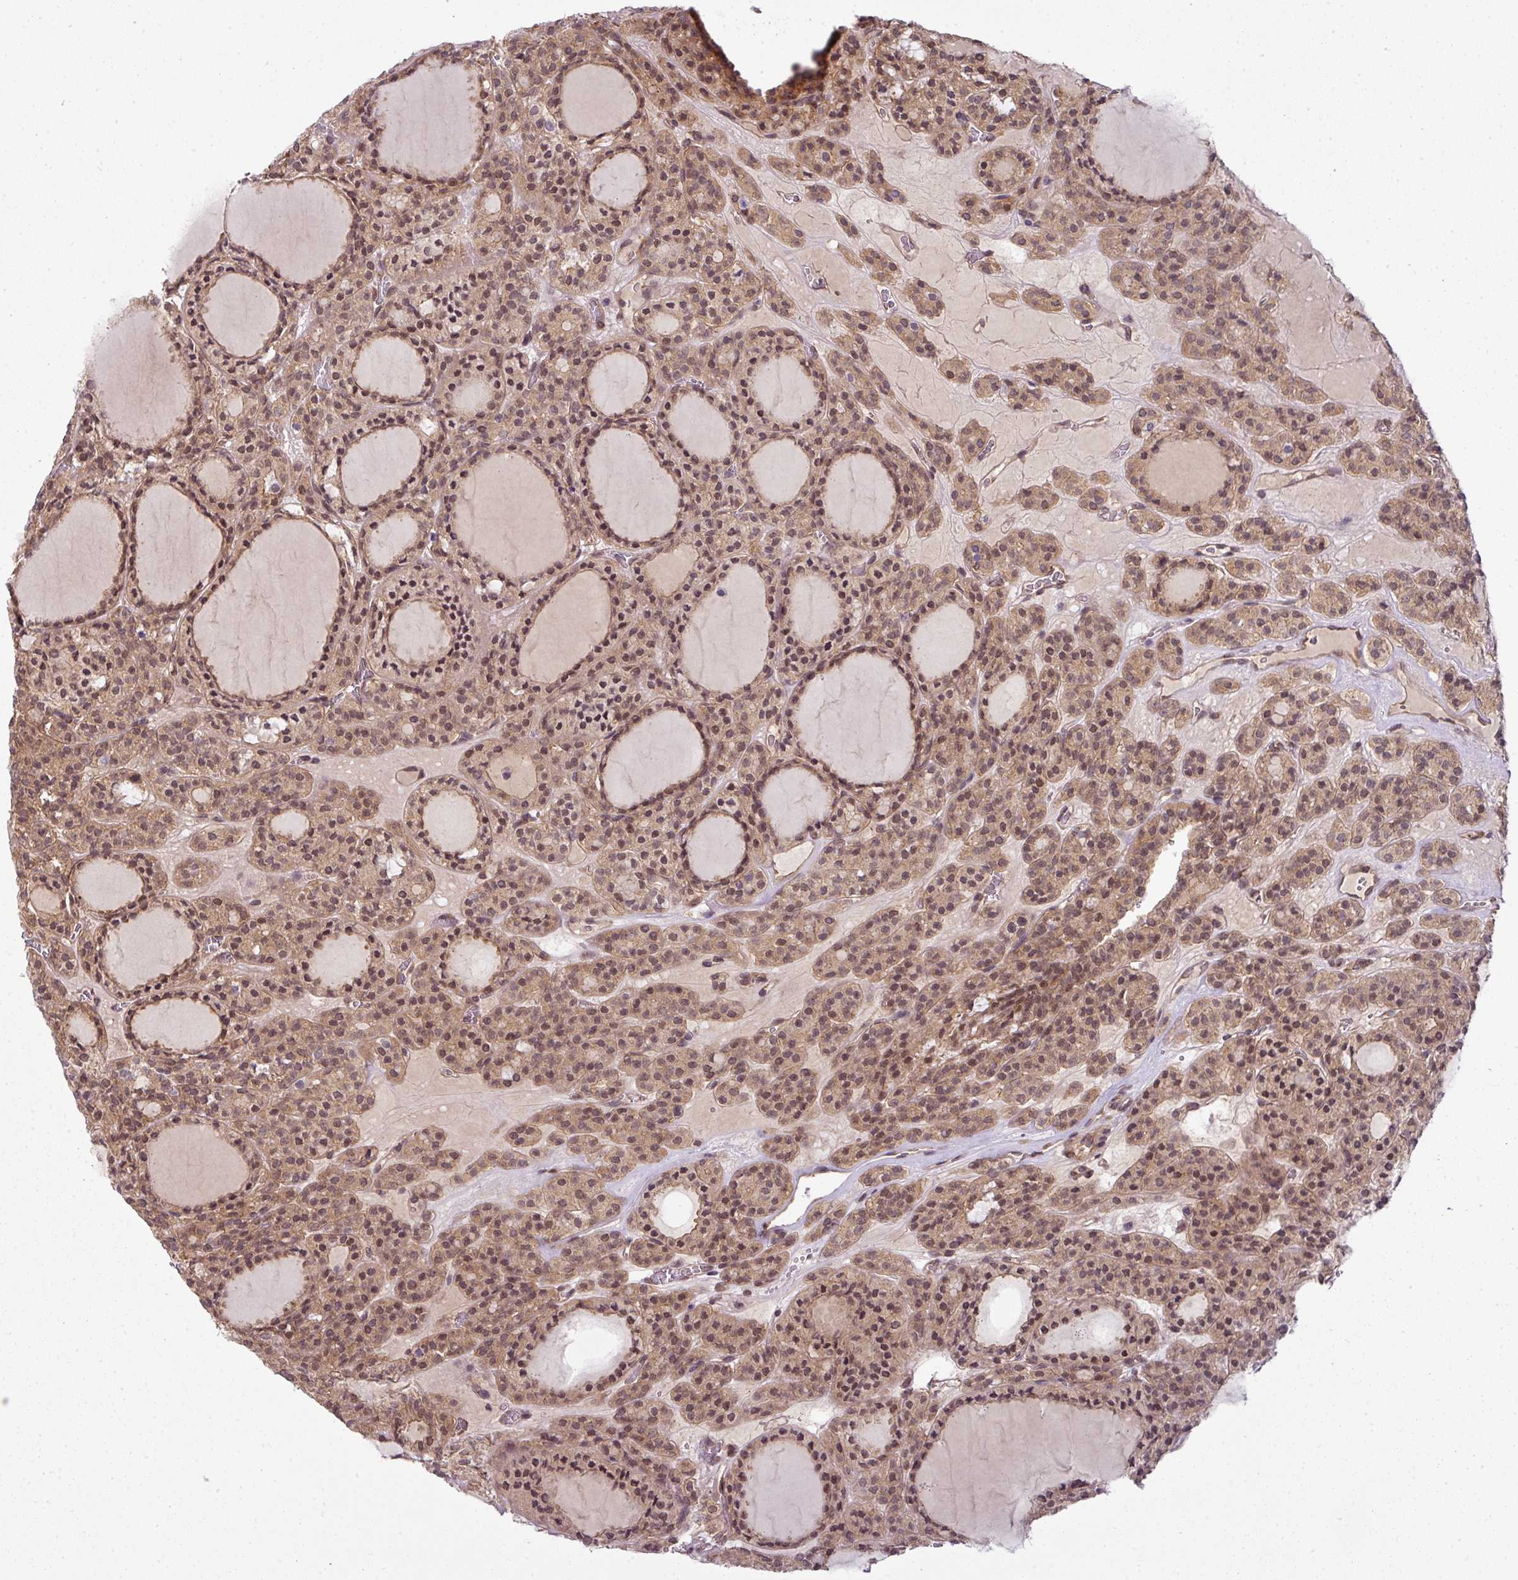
{"staining": {"intensity": "moderate", "quantity": ">75%", "location": "cytoplasmic/membranous,nuclear"}, "tissue": "thyroid cancer", "cell_type": "Tumor cells", "image_type": "cancer", "snomed": [{"axis": "morphology", "description": "Follicular adenoma carcinoma, NOS"}, {"axis": "topography", "description": "Thyroid gland"}], "caption": "About >75% of tumor cells in human thyroid follicular adenoma carcinoma reveal moderate cytoplasmic/membranous and nuclear protein staining as visualized by brown immunohistochemical staining.", "gene": "RBM4B", "patient": {"sex": "female", "age": 63}}